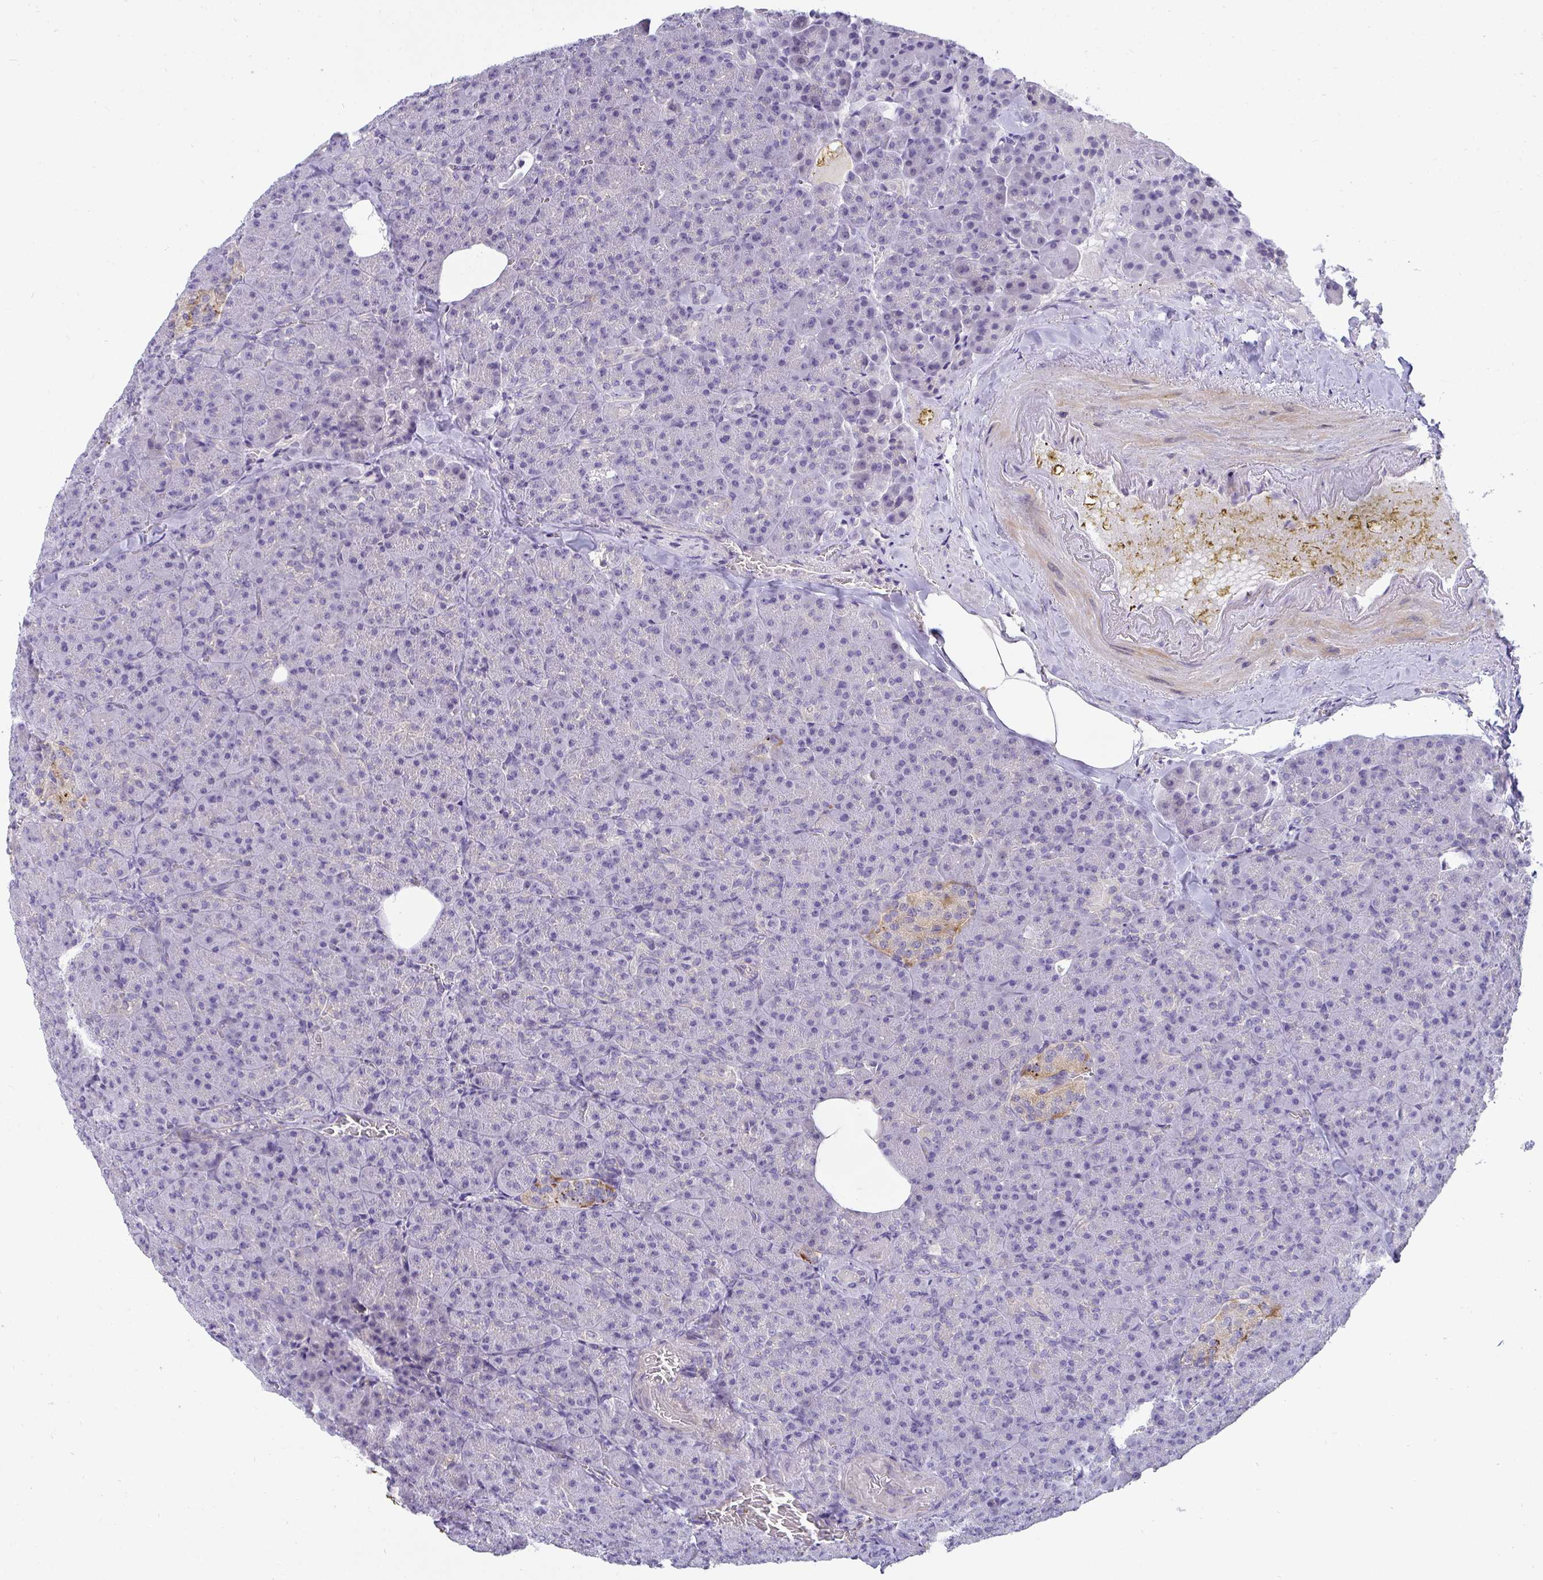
{"staining": {"intensity": "negative", "quantity": "none", "location": "none"}, "tissue": "pancreas", "cell_type": "Exocrine glandular cells", "image_type": "normal", "snomed": [{"axis": "morphology", "description": "Normal tissue, NOS"}, {"axis": "topography", "description": "Pancreas"}], "caption": "IHC image of unremarkable pancreas stained for a protein (brown), which reveals no positivity in exocrine glandular cells.", "gene": "AK5", "patient": {"sex": "female", "age": 74}}